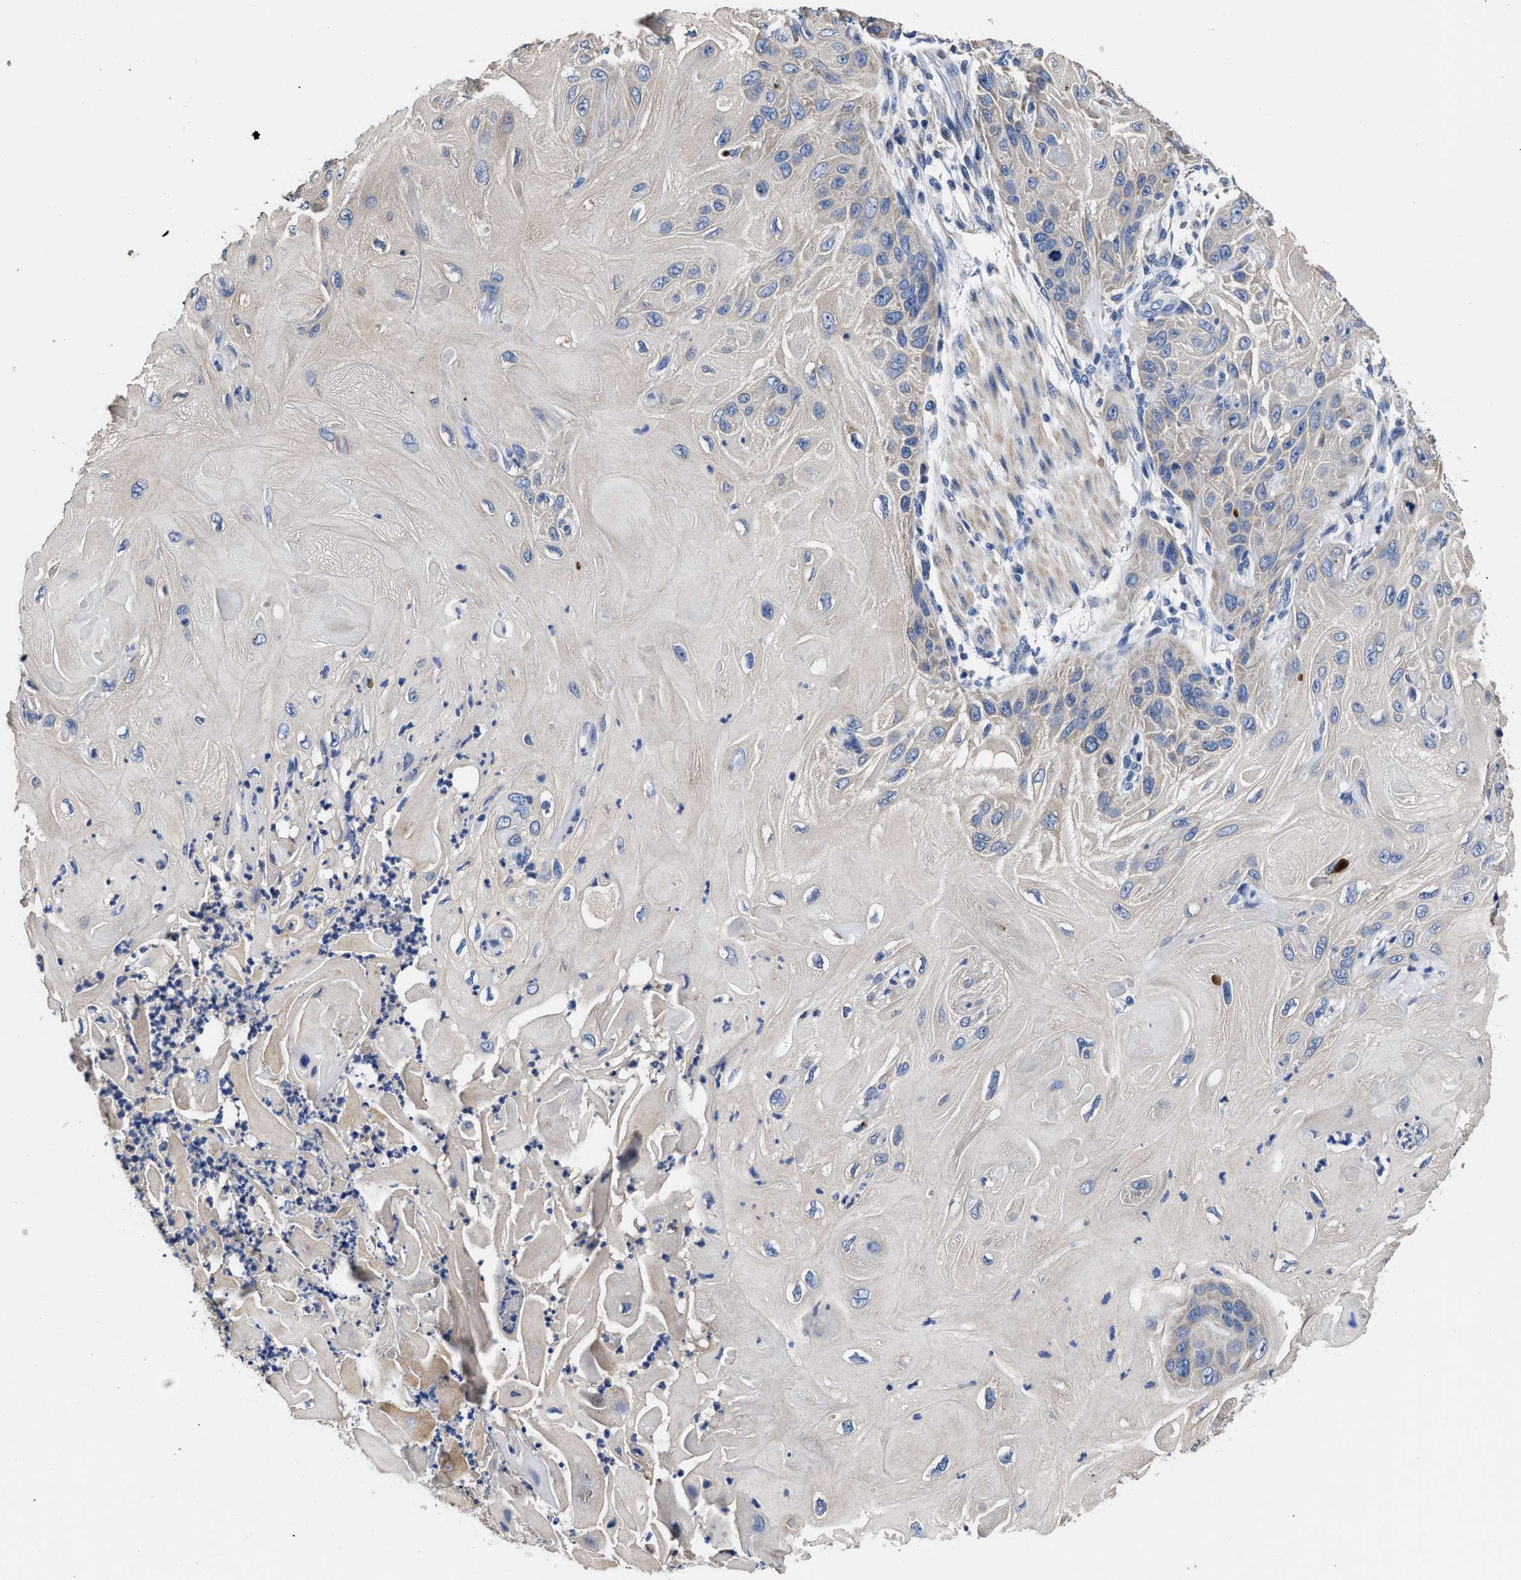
{"staining": {"intensity": "negative", "quantity": "none", "location": "none"}, "tissue": "skin cancer", "cell_type": "Tumor cells", "image_type": "cancer", "snomed": [{"axis": "morphology", "description": "Squamous cell carcinoma, NOS"}, {"axis": "topography", "description": "Skin"}], "caption": "This is an immunohistochemistry image of skin squamous cell carcinoma. There is no positivity in tumor cells.", "gene": "HOOK1", "patient": {"sex": "female", "age": 77}}